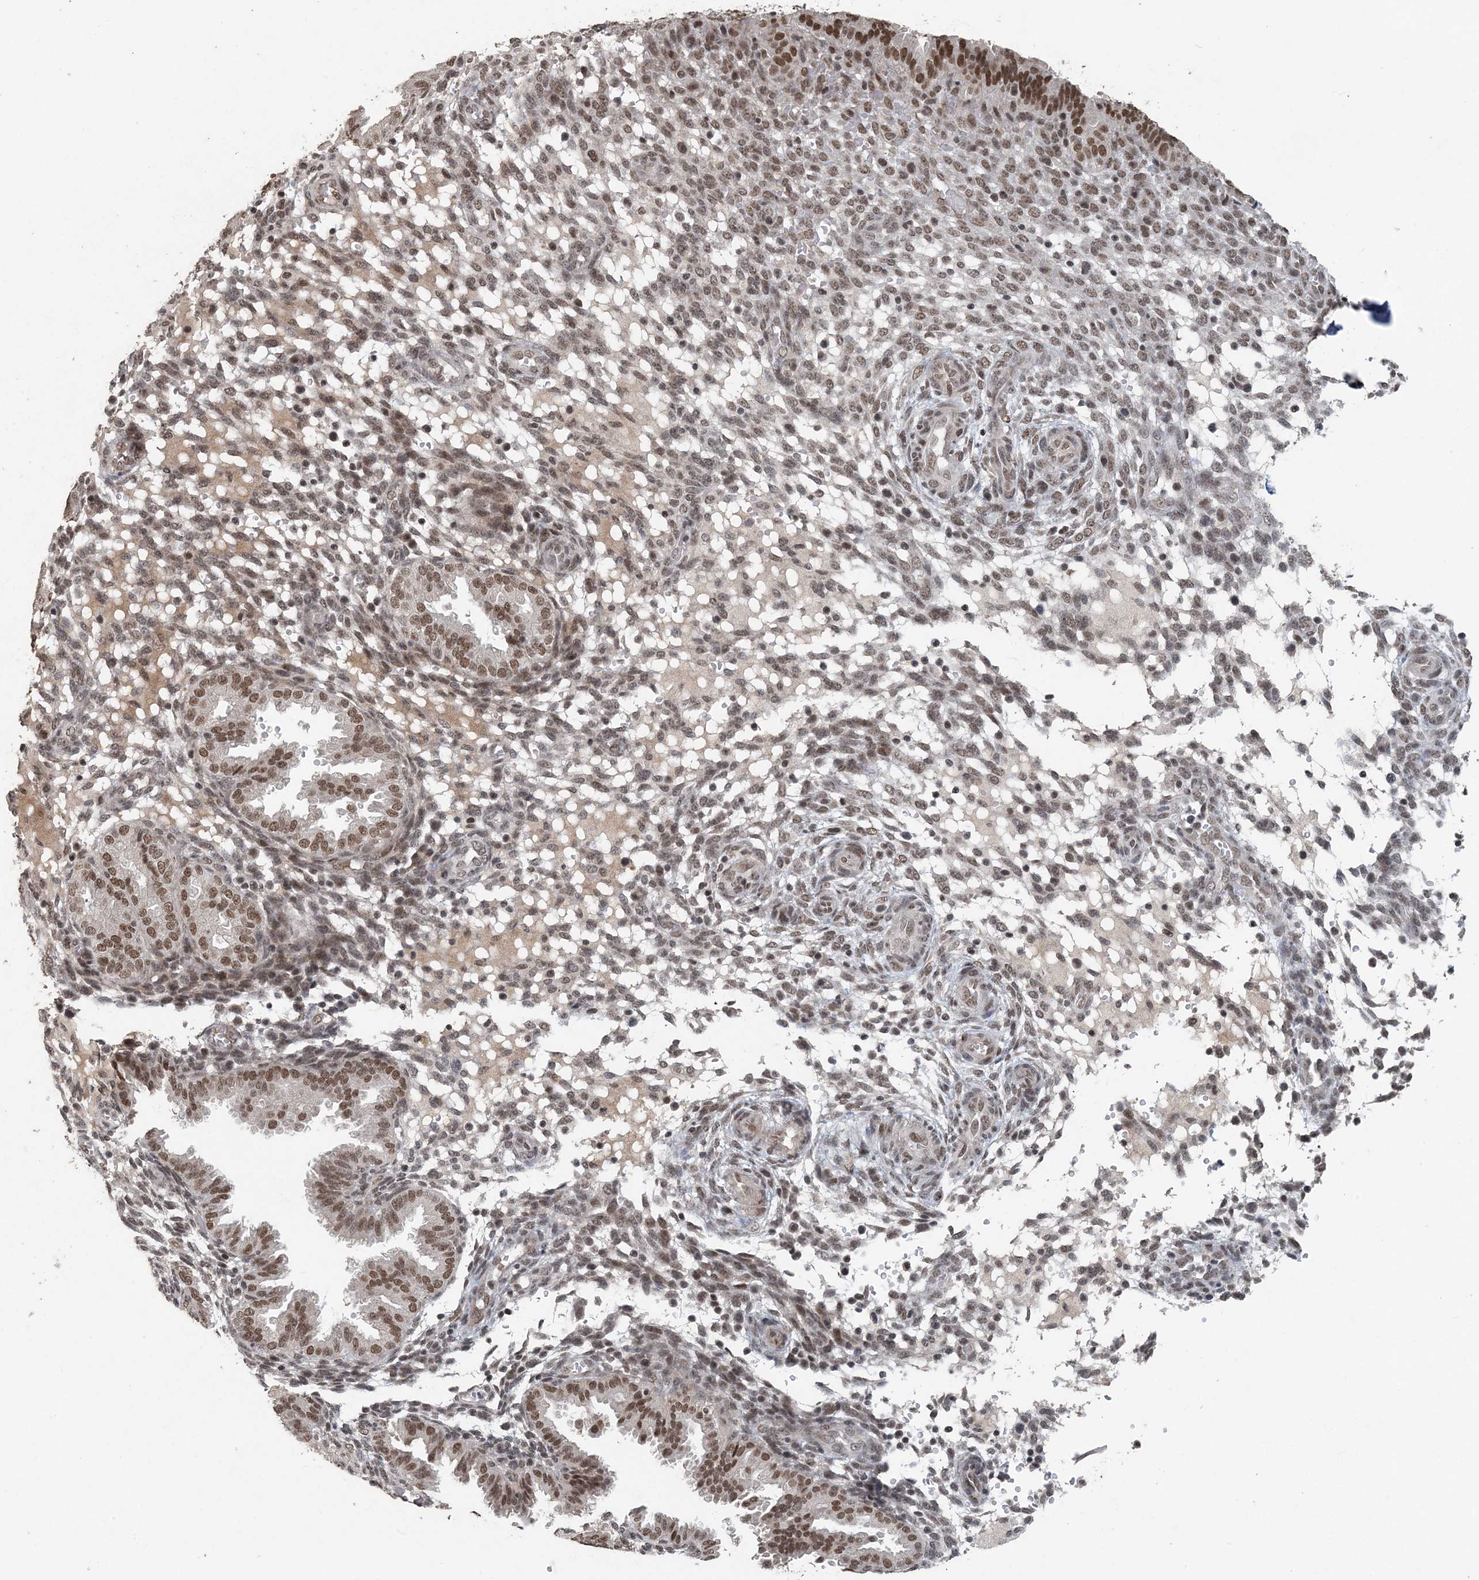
{"staining": {"intensity": "moderate", "quantity": "25%-75%", "location": "nuclear"}, "tissue": "endometrium", "cell_type": "Cells in endometrial stroma", "image_type": "normal", "snomed": [{"axis": "morphology", "description": "Normal tissue, NOS"}, {"axis": "topography", "description": "Endometrium"}], "caption": "A high-resolution micrograph shows immunohistochemistry staining of unremarkable endometrium, which displays moderate nuclear expression in approximately 25%-75% of cells in endometrial stroma.", "gene": "MBD2", "patient": {"sex": "female", "age": 33}}